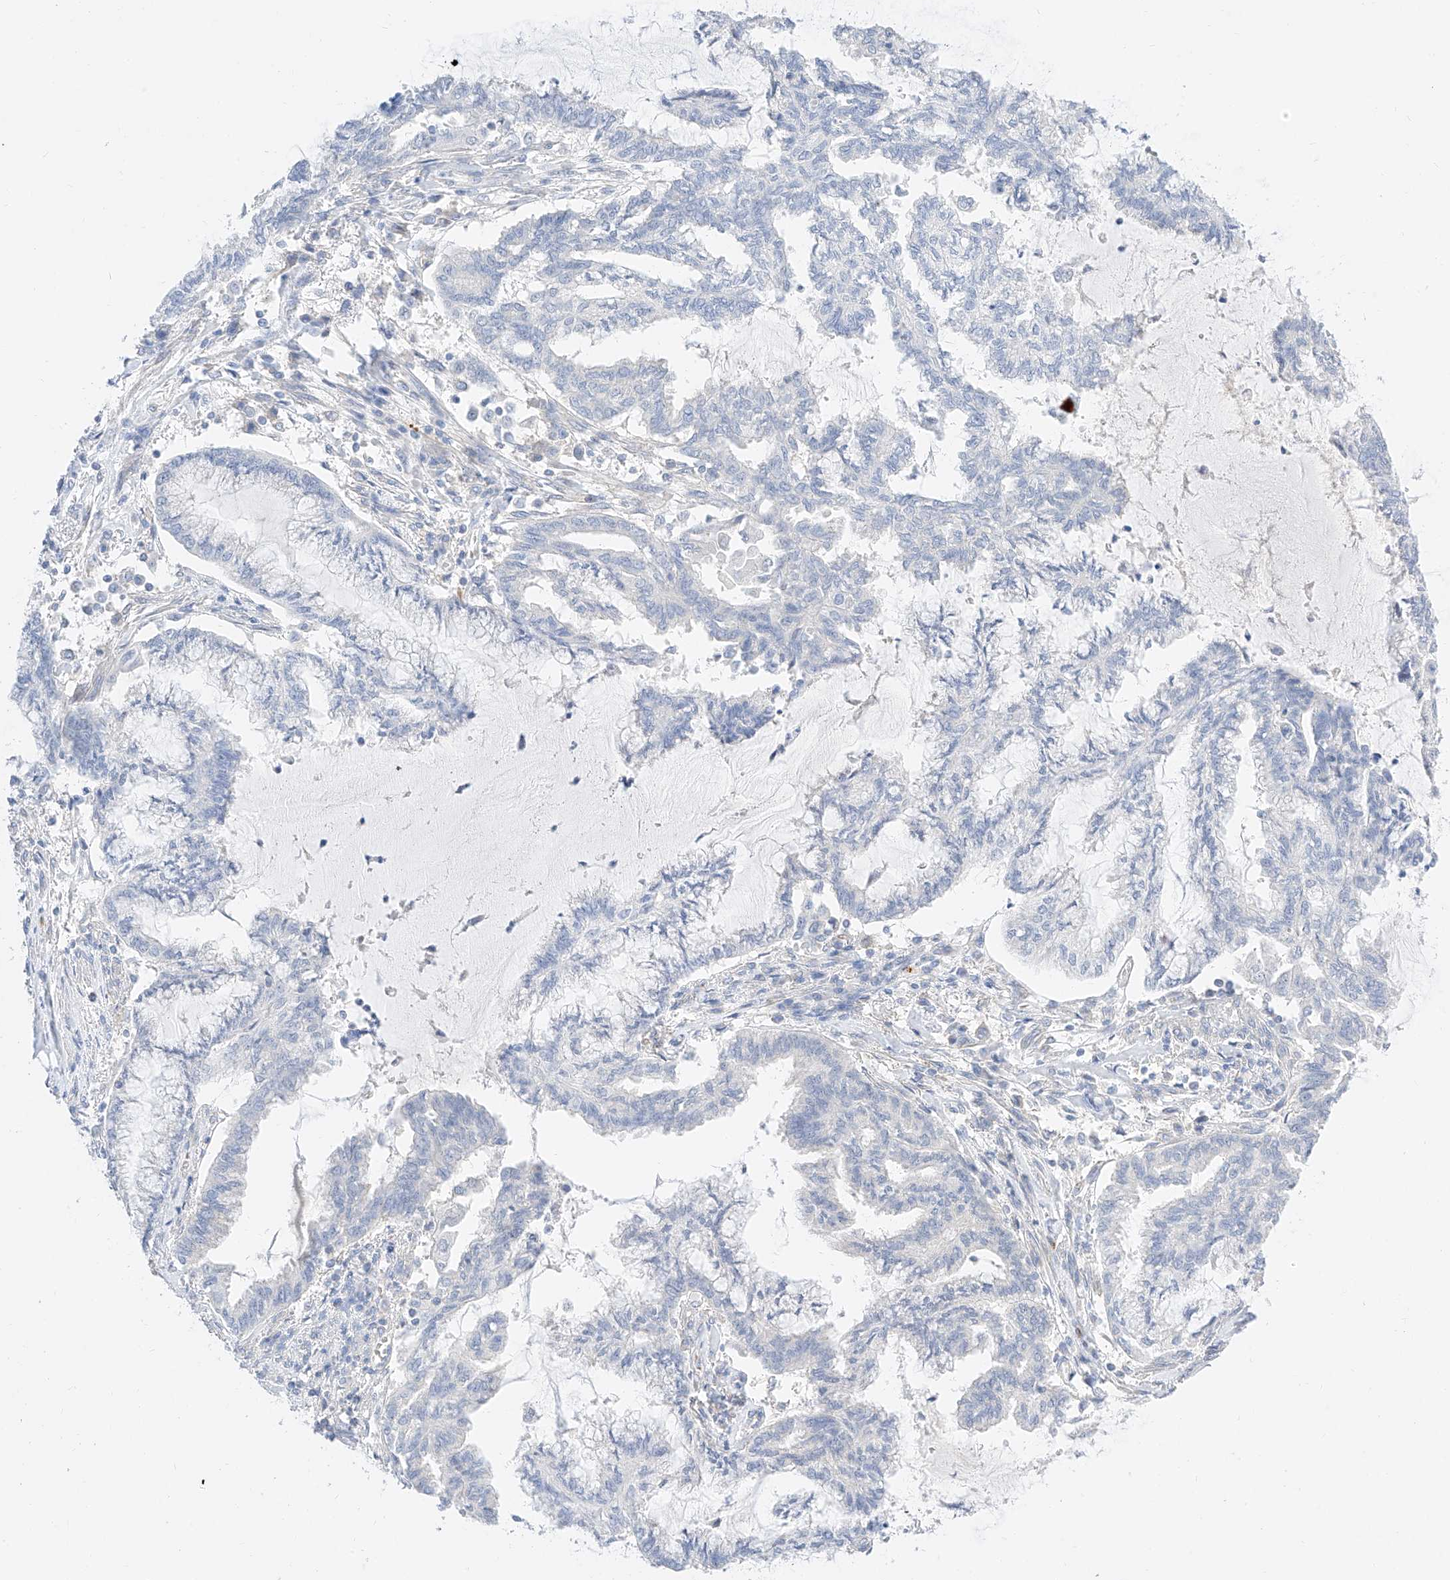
{"staining": {"intensity": "negative", "quantity": "none", "location": "none"}, "tissue": "endometrial cancer", "cell_type": "Tumor cells", "image_type": "cancer", "snomed": [{"axis": "morphology", "description": "Adenocarcinoma, NOS"}, {"axis": "topography", "description": "Endometrium"}], "caption": "Tumor cells are negative for brown protein staining in adenocarcinoma (endometrial).", "gene": "CDCP2", "patient": {"sex": "female", "age": 86}}